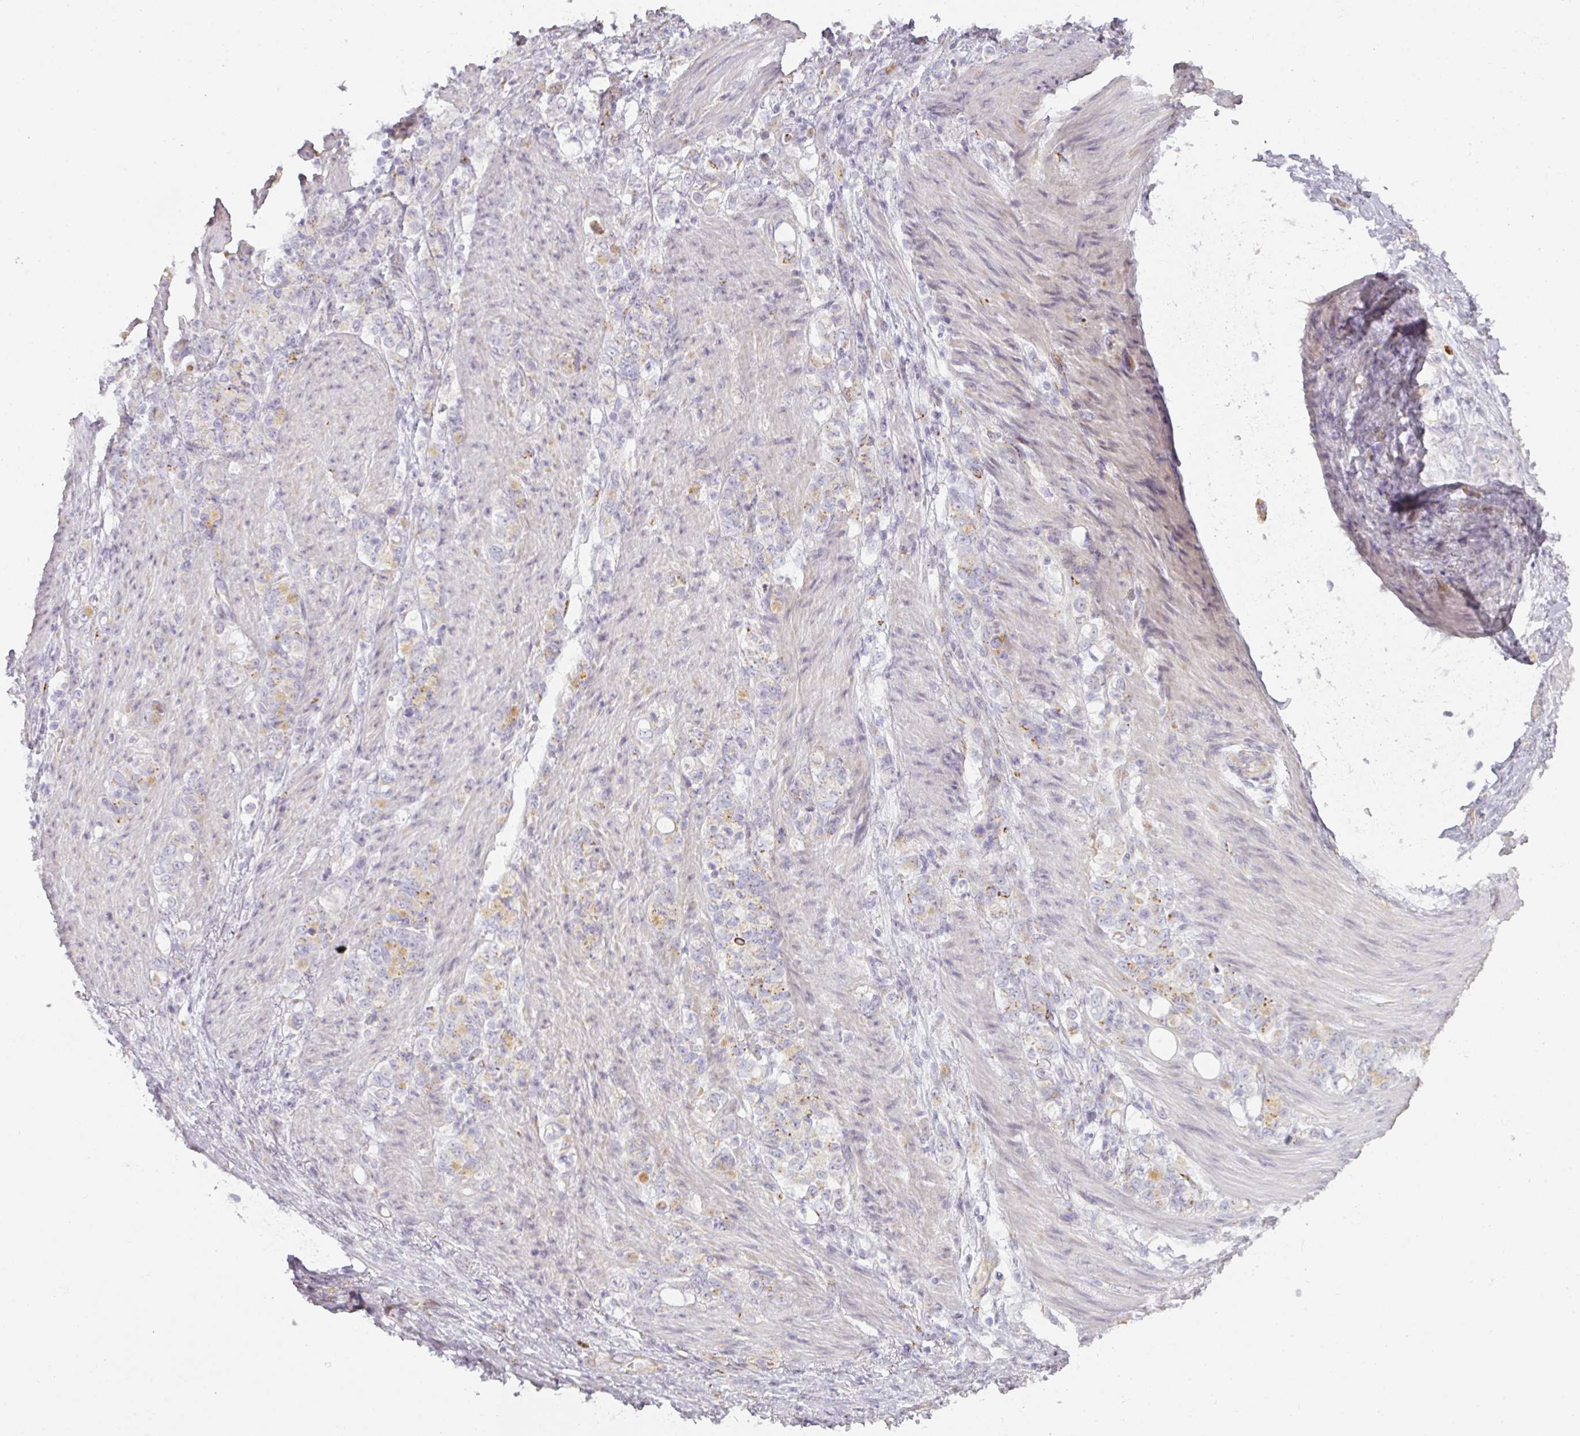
{"staining": {"intensity": "weak", "quantity": "<25%", "location": "cytoplasmic/membranous"}, "tissue": "stomach cancer", "cell_type": "Tumor cells", "image_type": "cancer", "snomed": [{"axis": "morphology", "description": "Adenocarcinoma, NOS"}, {"axis": "topography", "description": "Stomach"}], "caption": "IHC photomicrograph of neoplastic tissue: human stomach cancer stained with DAB (3,3'-diaminobenzidine) shows no significant protein positivity in tumor cells.", "gene": "ATP8B2", "patient": {"sex": "female", "age": 79}}